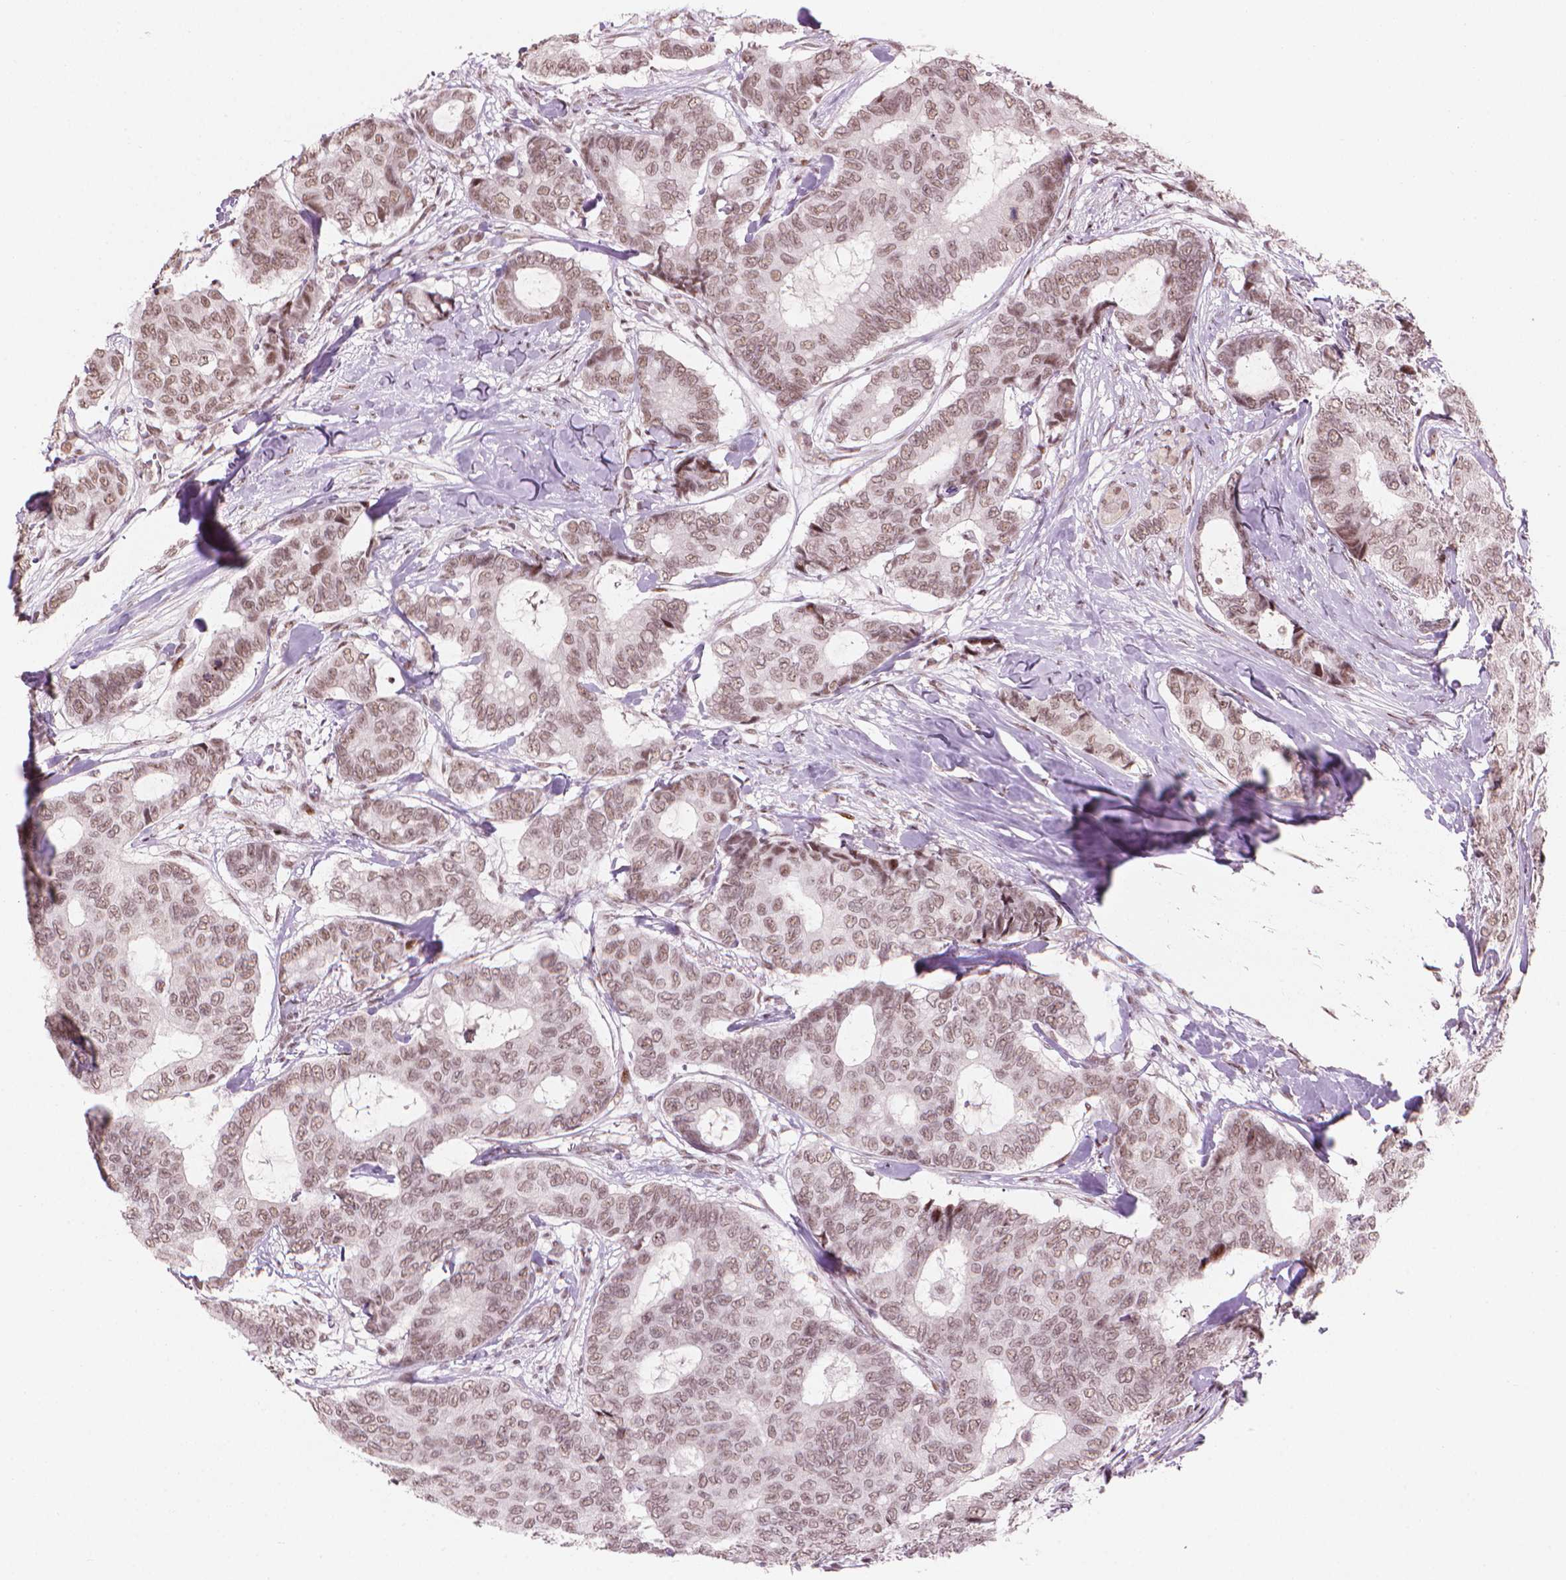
{"staining": {"intensity": "moderate", "quantity": ">75%", "location": "nuclear"}, "tissue": "breast cancer", "cell_type": "Tumor cells", "image_type": "cancer", "snomed": [{"axis": "morphology", "description": "Duct carcinoma"}, {"axis": "topography", "description": "Breast"}], "caption": "About >75% of tumor cells in human breast cancer exhibit moderate nuclear protein staining as visualized by brown immunohistochemical staining.", "gene": "HES7", "patient": {"sex": "female", "age": 75}}